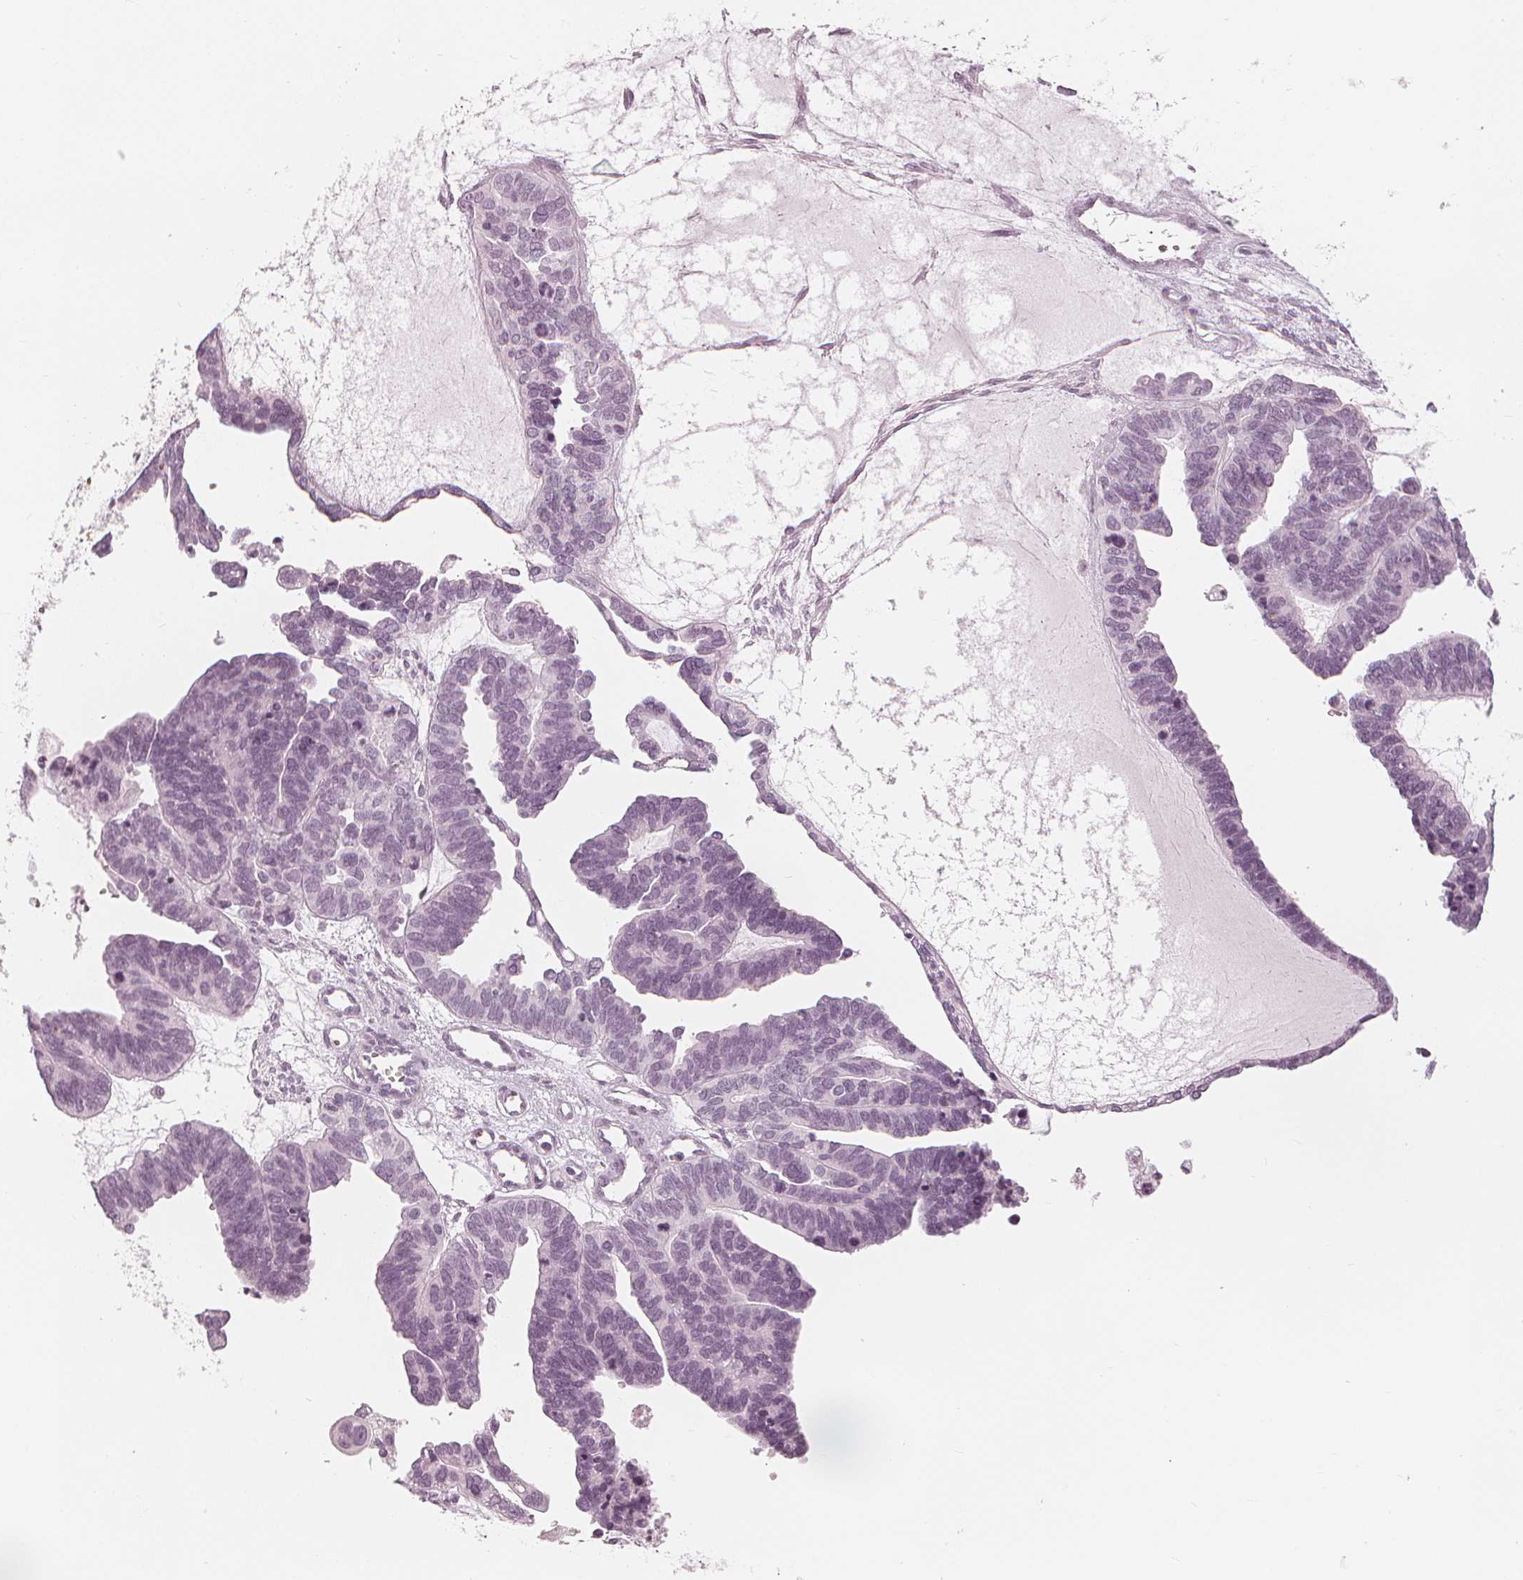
{"staining": {"intensity": "negative", "quantity": "none", "location": "none"}, "tissue": "ovarian cancer", "cell_type": "Tumor cells", "image_type": "cancer", "snomed": [{"axis": "morphology", "description": "Cystadenocarcinoma, serous, NOS"}, {"axis": "topography", "description": "Ovary"}], "caption": "Immunohistochemistry (IHC) of human ovarian cancer displays no expression in tumor cells.", "gene": "PAEP", "patient": {"sex": "female", "age": 51}}